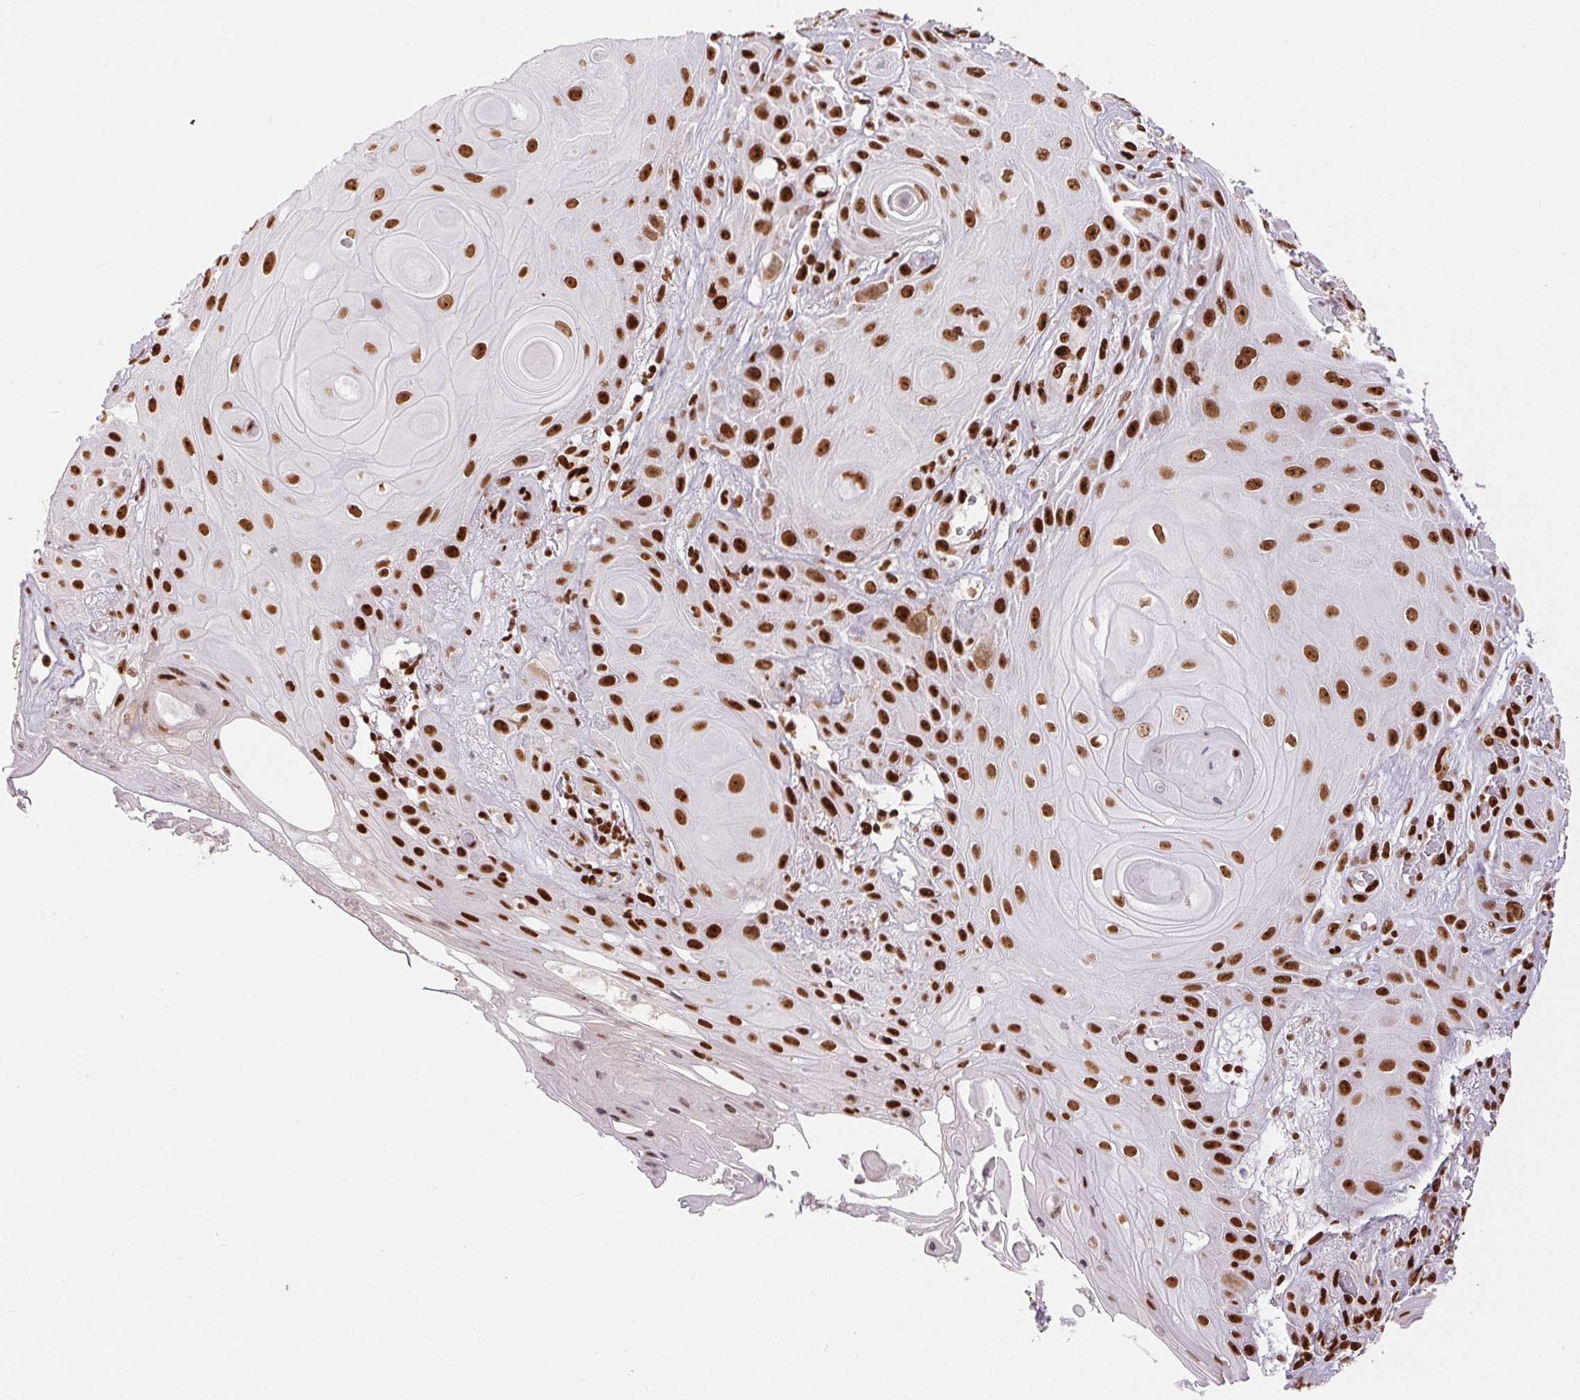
{"staining": {"intensity": "strong", "quantity": ">75%", "location": "nuclear"}, "tissue": "skin cancer", "cell_type": "Tumor cells", "image_type": "cancer", "snomed": [{"axis": "morphology", "description": "Squamous cell carcinoma, NOS"}, {"axis": "topography", "description": "Skin"}], "caption": "Skin squamous cell carcinoma stained with DAB IHC reveals high levels of strong nuclear expression in approximately >75% of tumor cells. The staining was performed using DAB, with brown indicating positive protein expression. Nuclei are stained blue with hematoxylin.", "gene": "ZNF80", "patient": {"sex": "male", "age": 62}}